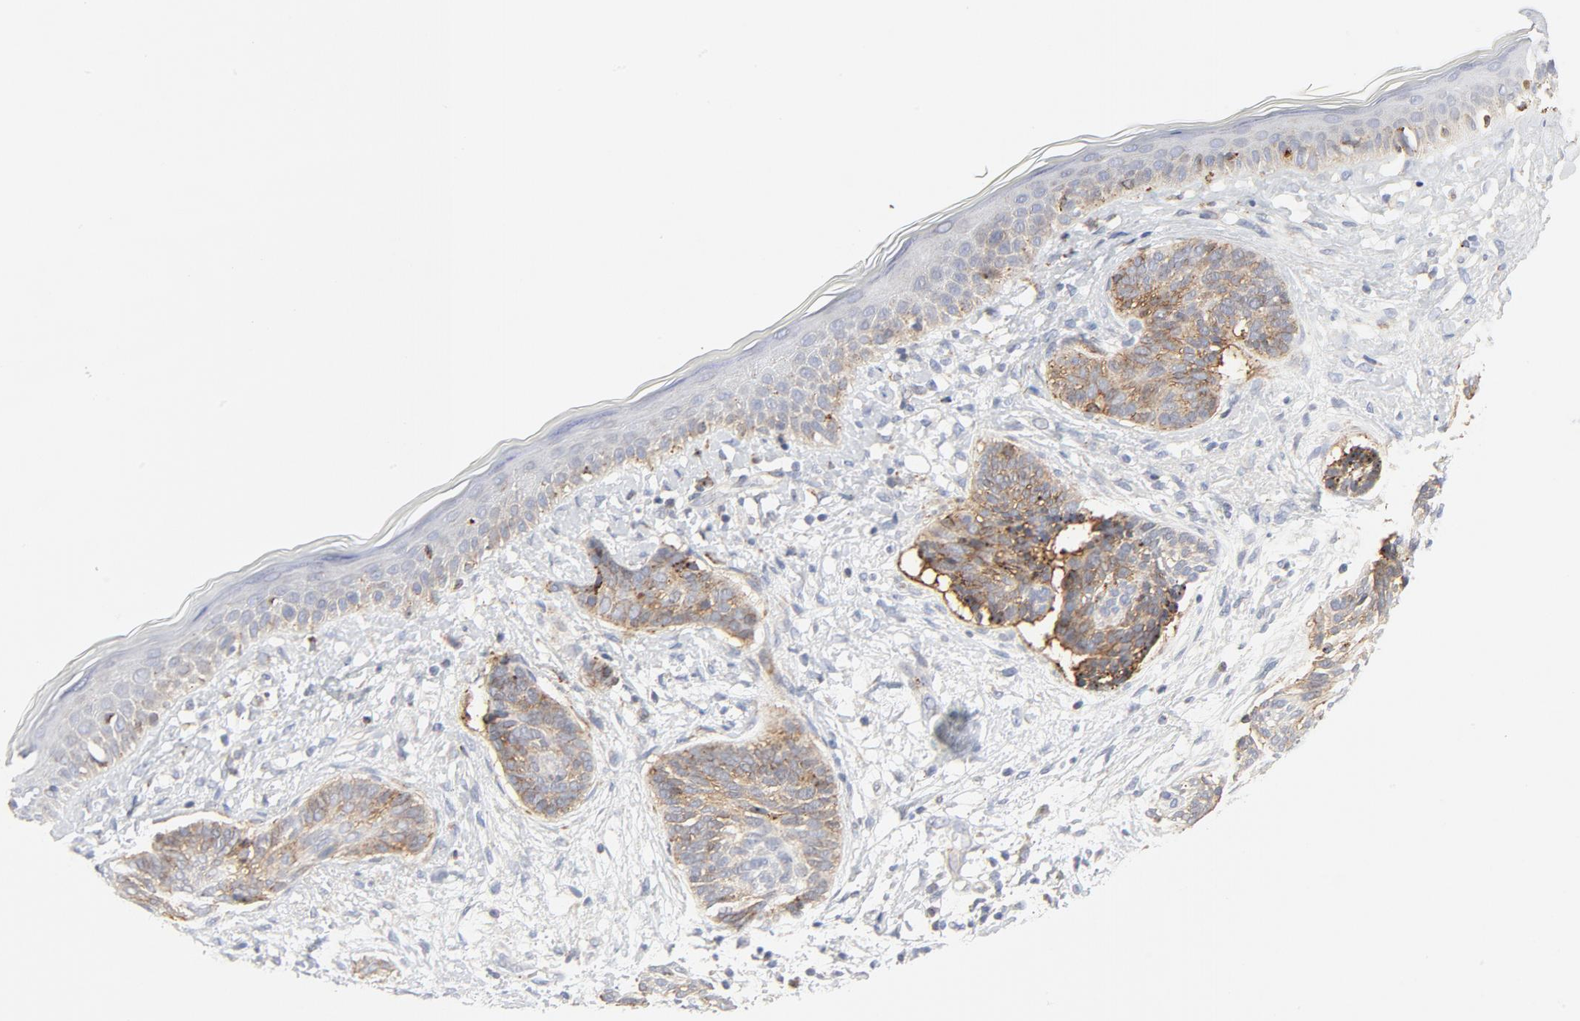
{"staining": {"intensity": "moderate", "quantity": ">75%", "location": "cytoplasmic/membranous"}, "tissue": "skin cancer", "cell_type": "Tumor cells", "image_type": "cancer", "snomed": [{"axis": "morphology", "description": "Normal tissue, NOS"}, {"axis": "morphology", "description": "Basal cell carcinoma"}, {"axis": "topography", "description": "Skin"}], "caption": "The micrograph exhibits immunohistochemical staining of skin cancer. There is moderate cytoplasmic/membranous staining is seen in about >75% of tumor cells. Nuclei are stained in blue.", "gene": "LRP6", "patient": {"sex": "male", "age": 63}}